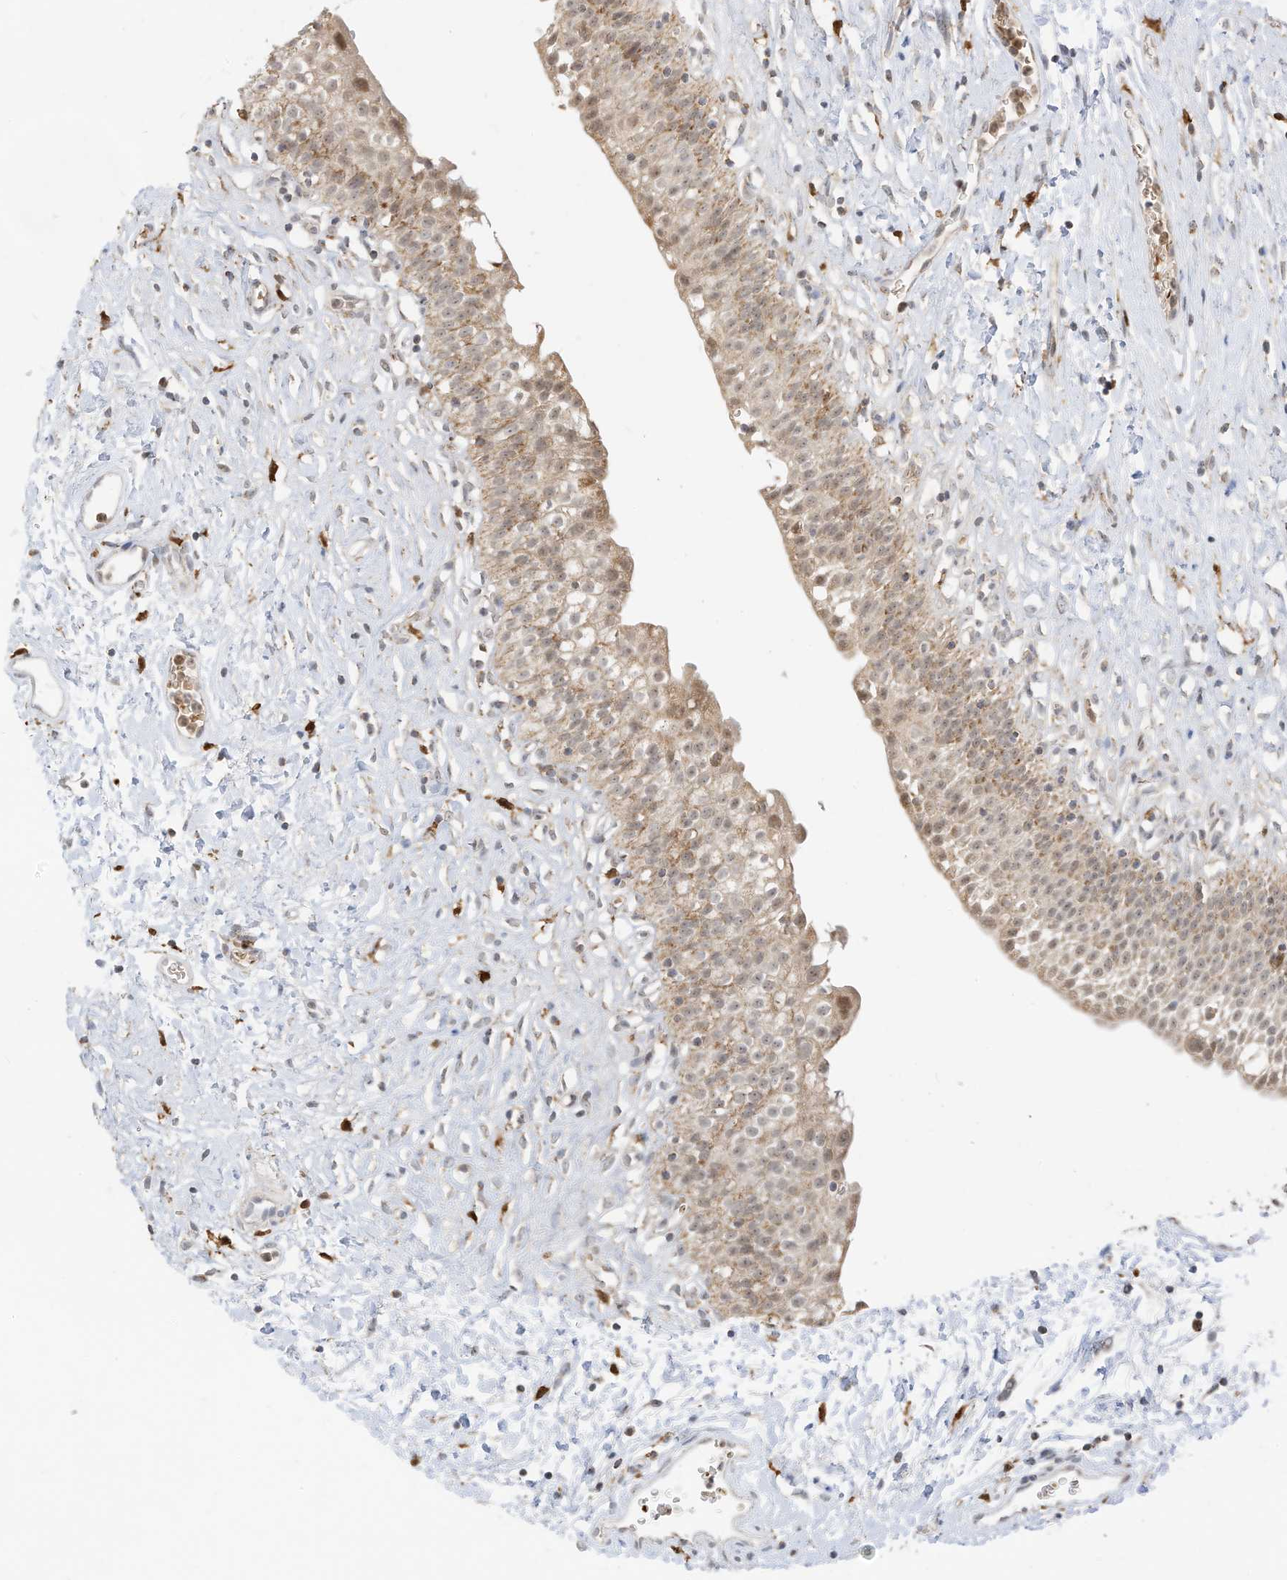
{"staining": {"intensity": "moderate", "quantity": ">75%", "location": "cytoplasmic/membranous"}, "tissue": "urinary bladder", "cell_type": "Urothelial cells", "image_type": "normal", "snomed": [{"axis": "morphology", "description": "Normal tissue, NOS"}, {"axis": "topography", "description": "Urinary bladder"}], "caption": "The histopathology image demonstrates immunohistochemical staining of benign urinary bladder. There is moderate cytoplasmic/membranous positivity is identified in approximately >75% of urothelial cells. The protein of interest is stained brown, and the nuclei are stained in blue (DAB (3,3'-diaminobenzidine) IHC with brightfield microscopy, high magnification).", "gene": "MTUS2", "patient": {"sex": "male", "age": 51}}